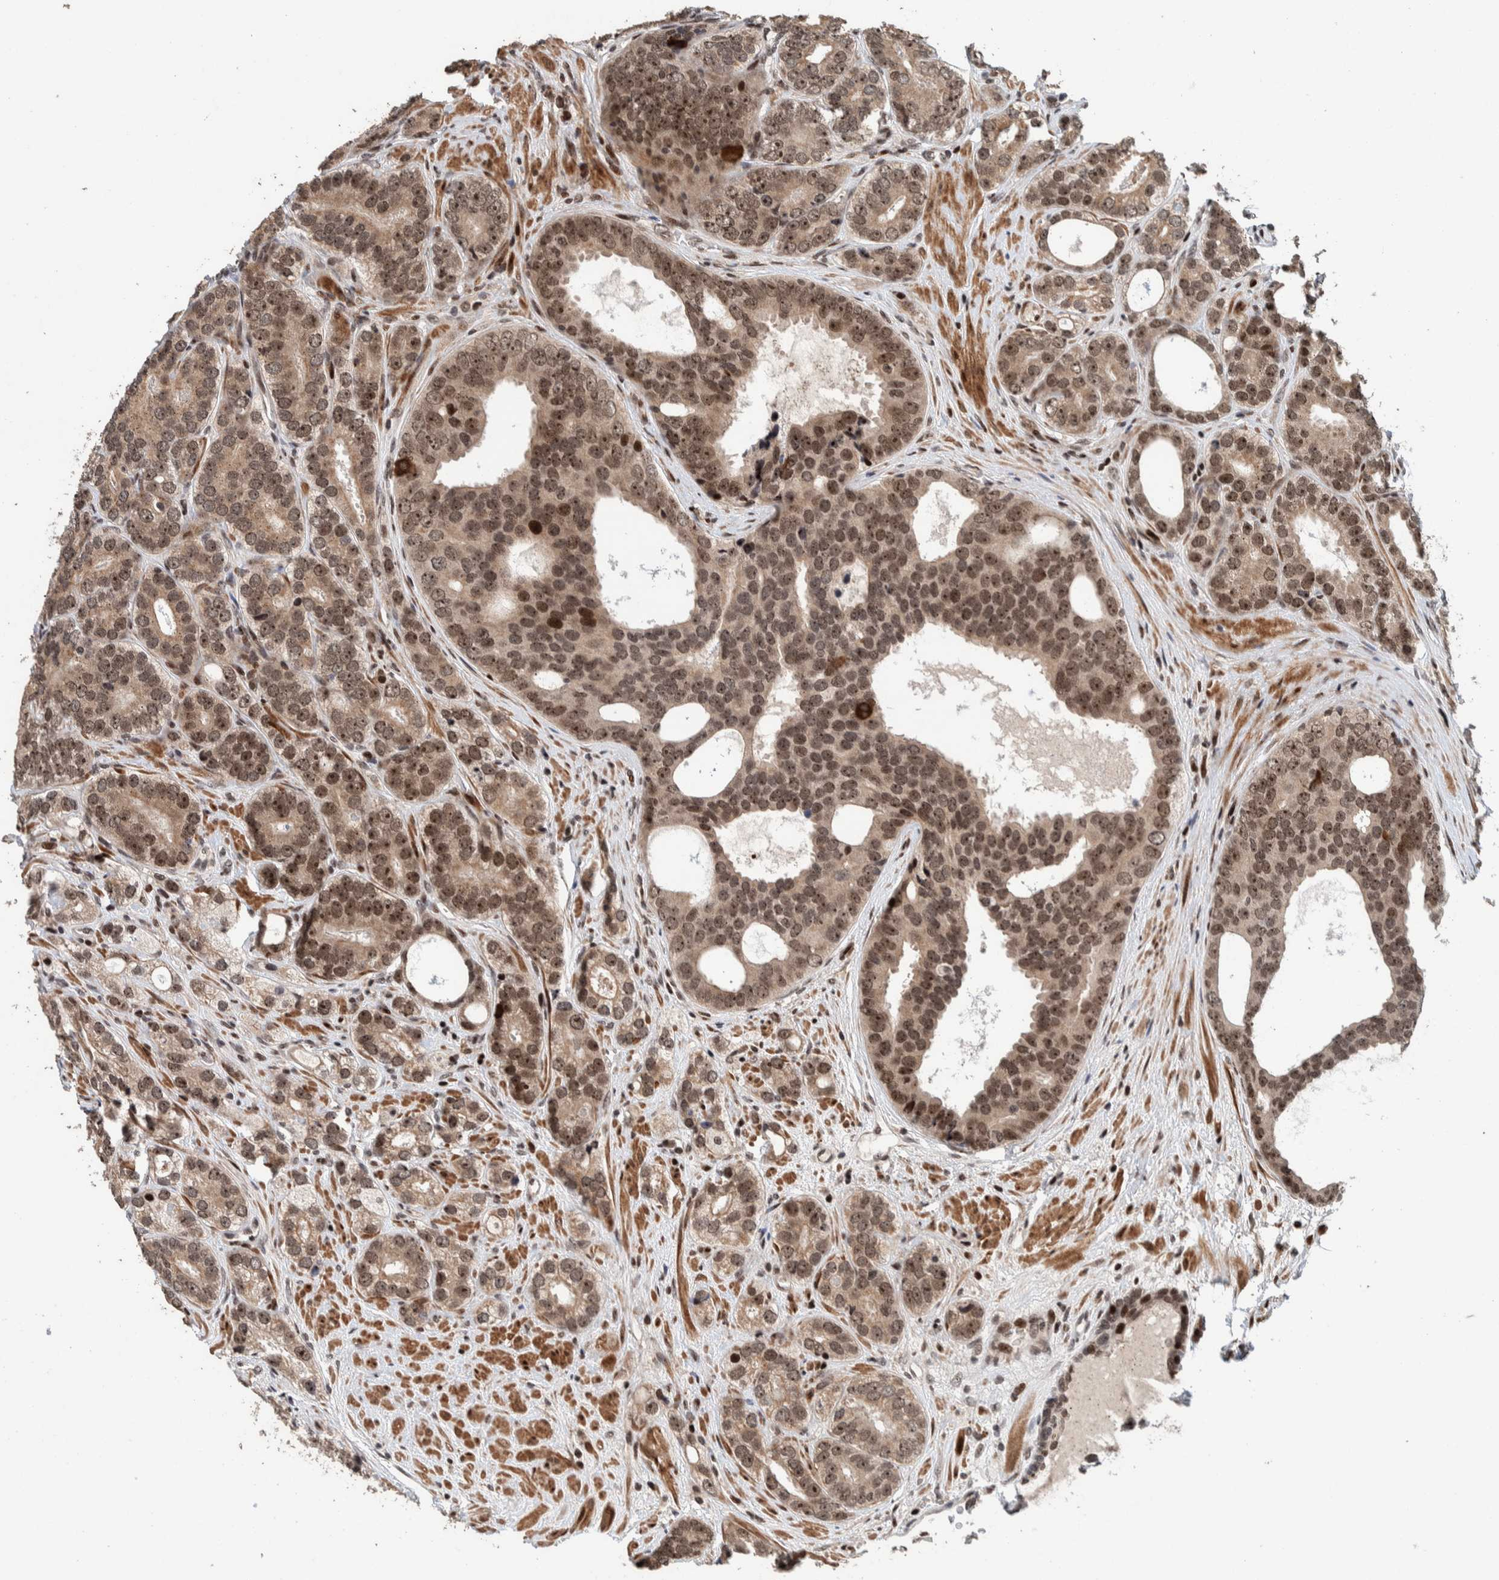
{"staining": {"intensity": "moderate", "quantity": ">75%", "location": "nuclear"}, "tissue": "prostate cancer", "cell_type": "Tumor cells", "image_type": "cancer", "snomed": [{"axis": "morphology", "description": "Adenocarcinoma, High grade"}, {"axis": "topography", "description": "Prostate"}], "caption": "A brown stain shows moderate nuclear positivity of a protein in human prostate cancer (high-grade adenocarcinoma) tumor cells.", "gene": "CHD4", "patient": {"sex": "male", "age": 56}}